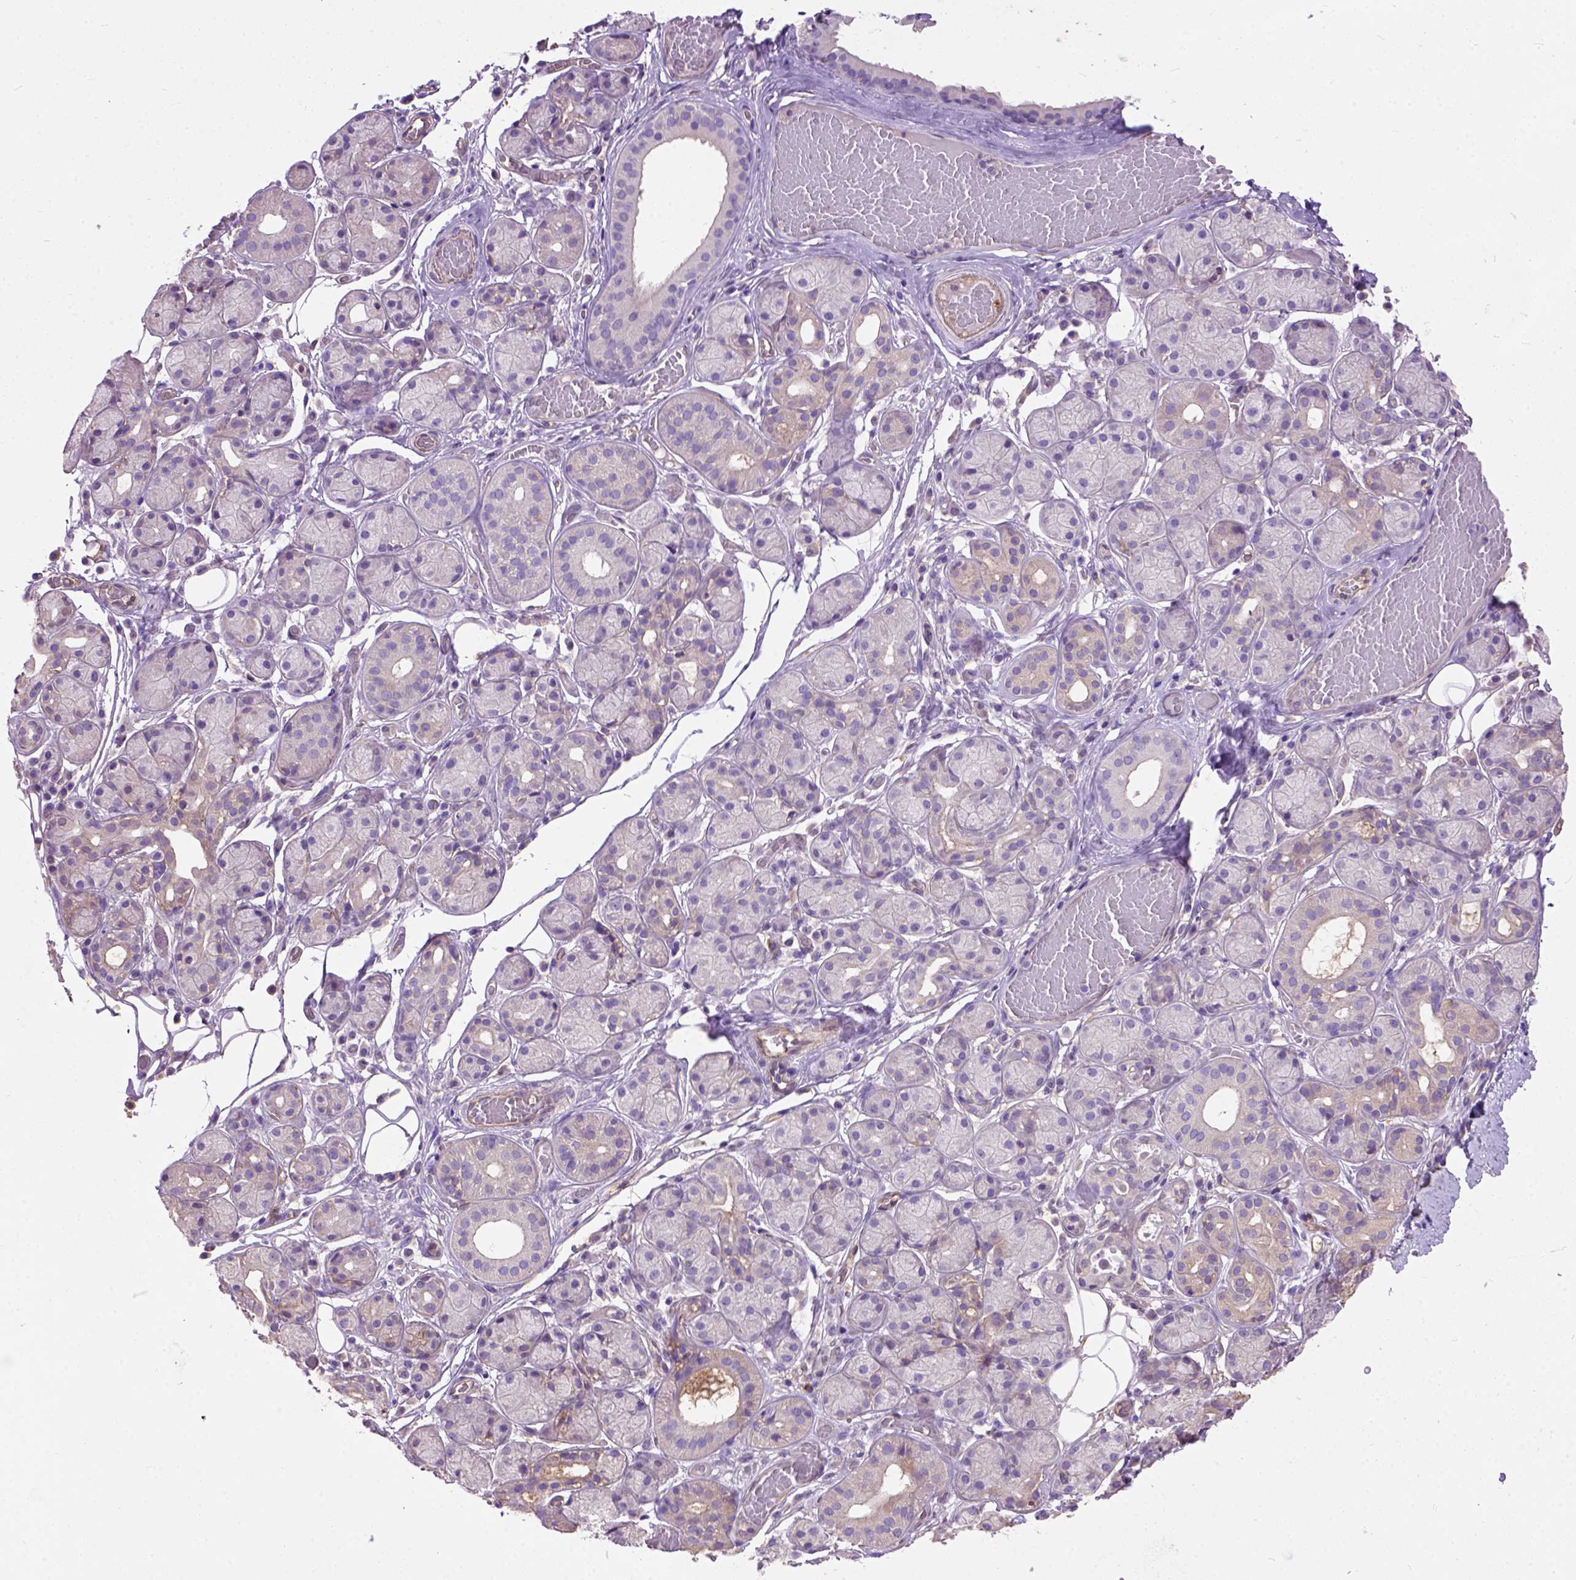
{"staining": {"intensity": "negative", "quantity": "none", "location": "none"}, "tissue": "salivary gland", "cell_type": "Glandular cells", "image_type": "normal", "snomed": [{"axis": "morphology", "description": "Normal tissue, NOS"}, {"axis": "topography", "description": "Salivary gland"}, {"axis": "topography", "description": "Peripheral nerve tissue"}], "caption": "This is a image of immunohistochemistry (IHC) staining of normal salivary gland, which shows no expression in glandular cells. (DAB IHC with hematoxylin counter stain).", "gene": "SEMA4F", "patient": {"sex": "male", "age": 71}}